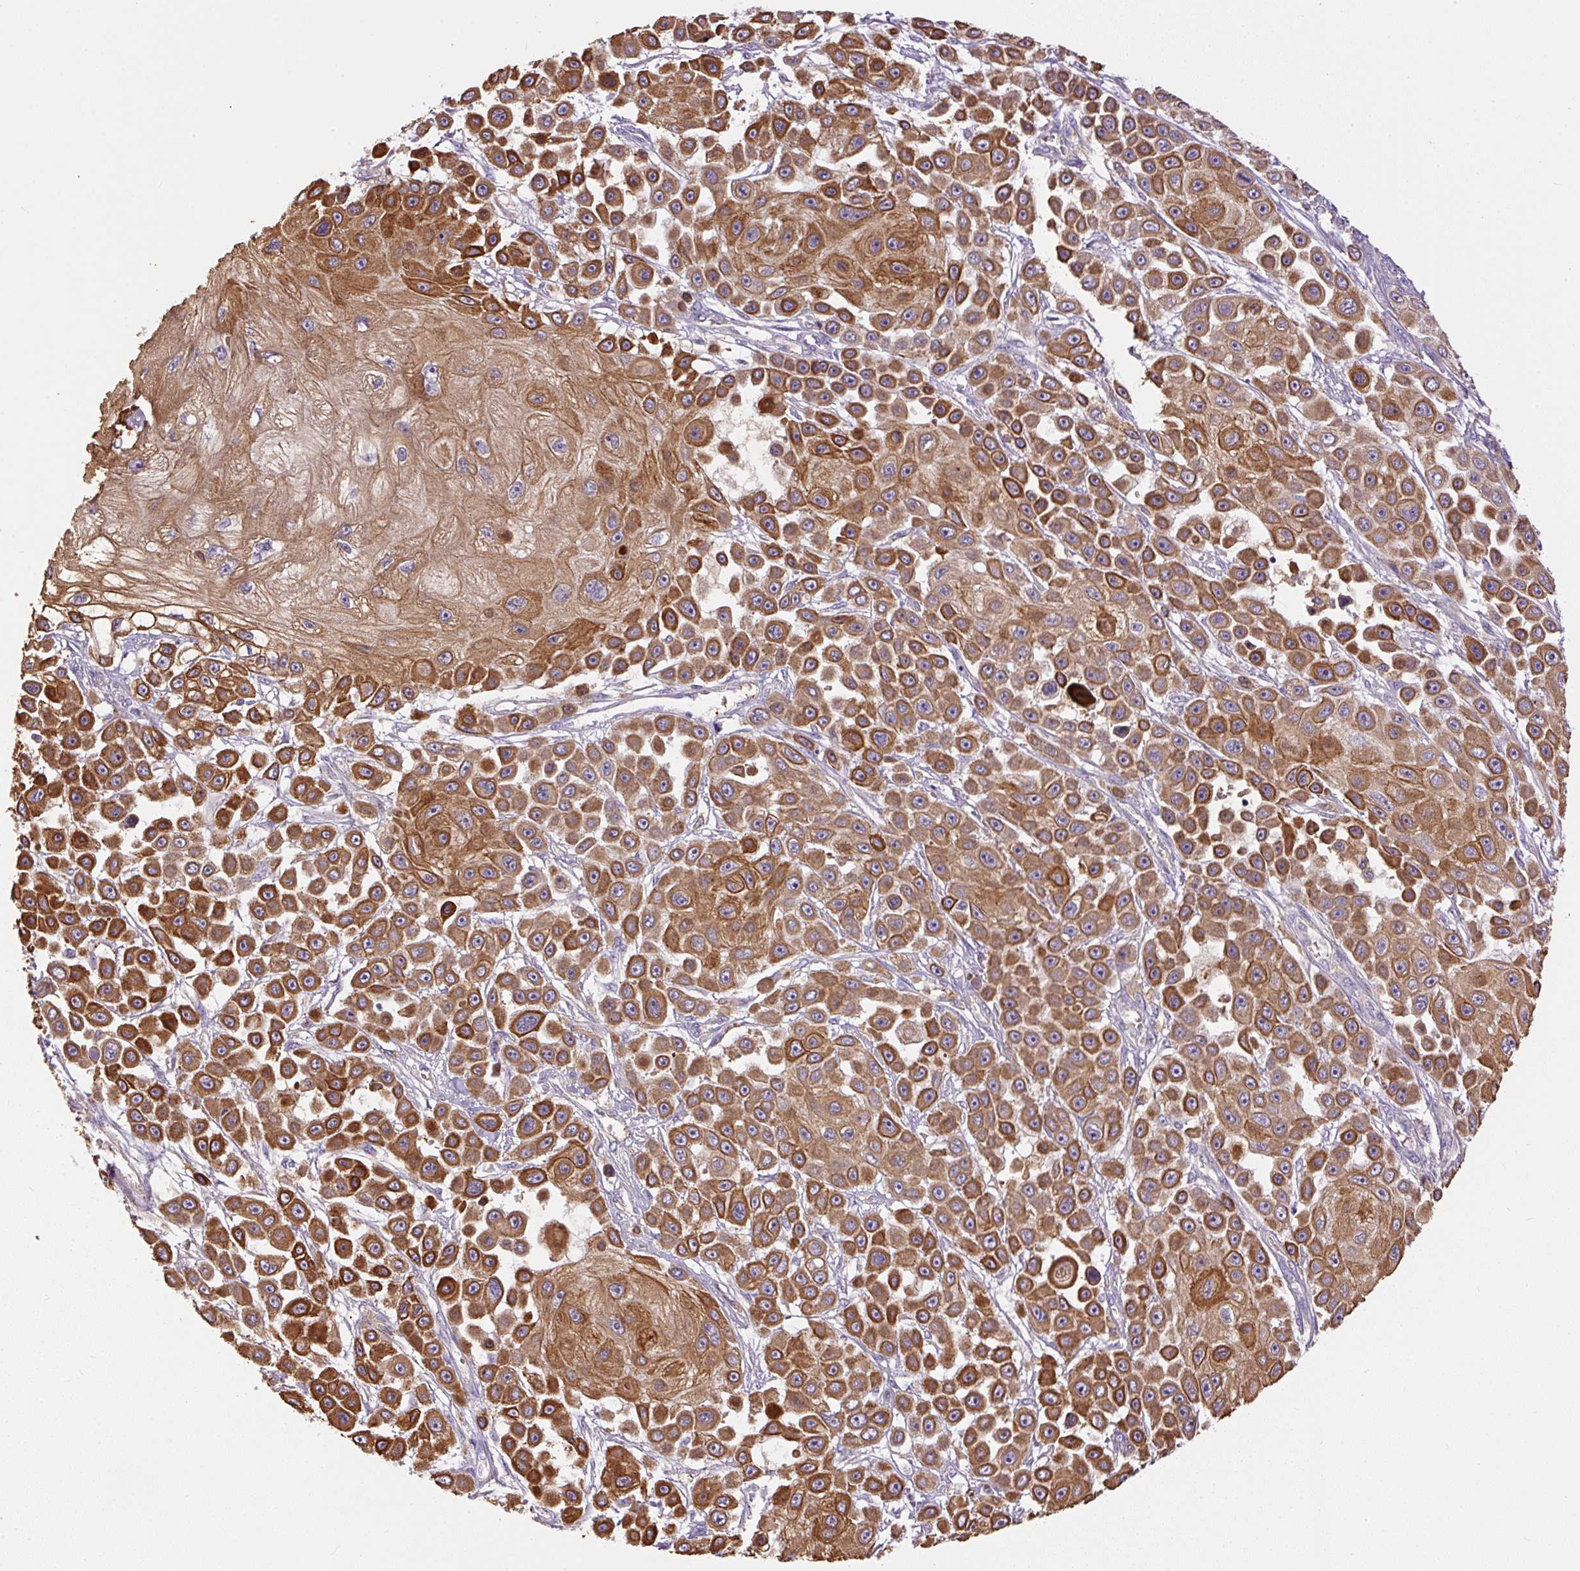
{"staining": {"intensity": "moderate", "quantity": ">75%", "location": "cytoplasmic/membranous"}, "tissue": "skin cancer", "cell_type": "Tumor cells", "image_type": "cancer", "snomed": [{"axis": "morphology", "description": "Squamous cell carcinoma, NOS"}, {"axis": "topography", "description": "Skin"}], "caption": "An image of squamous cell carcinoma (skin) stained for a protein exhibits moderate cytoplasmic/membranous brown staining in tumor cells.", "gene": "DAPK1", "patient": {"sex": "male", "age": 67}}